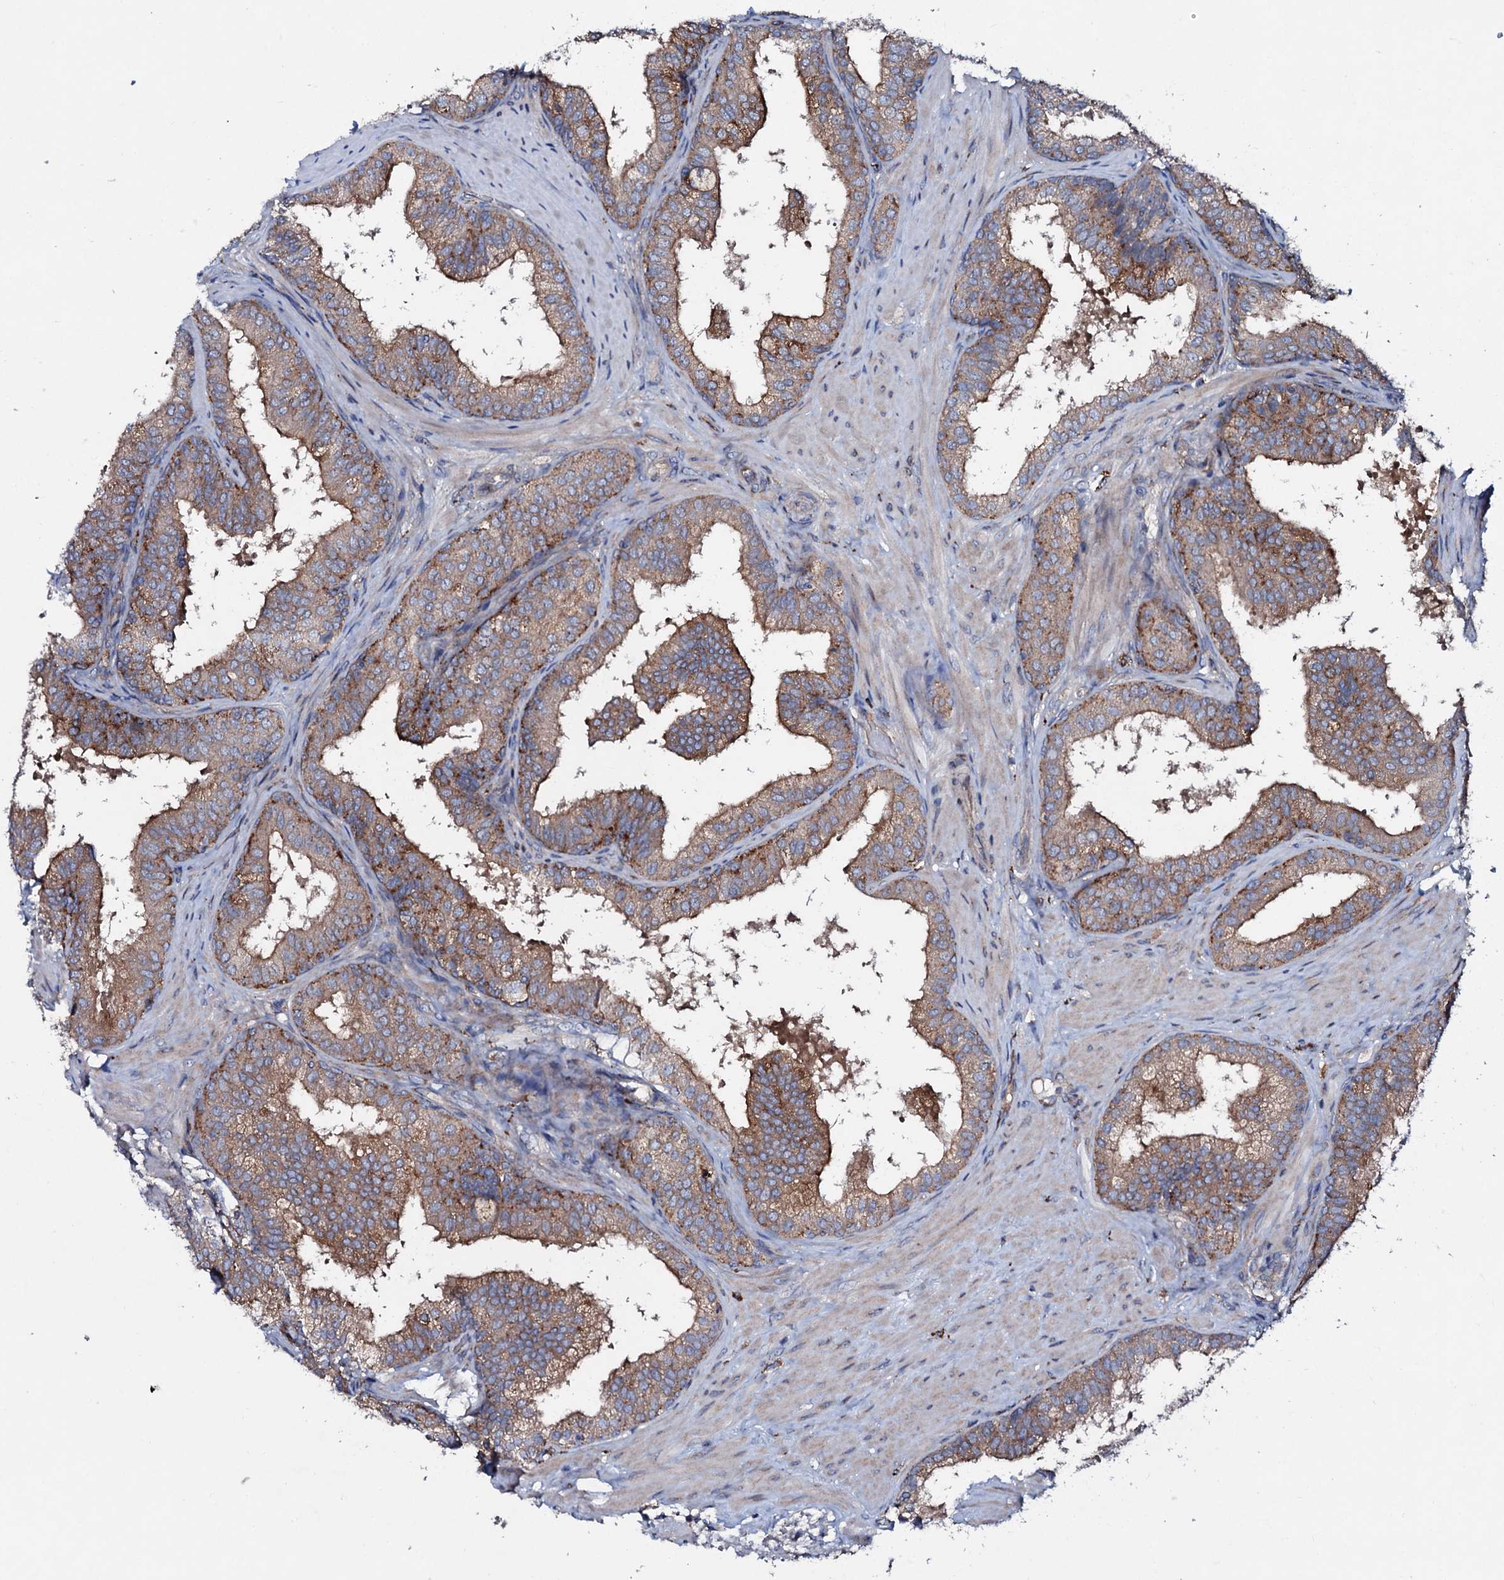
{"staining": {"intensity": "moderate", "quantity": ">75%", "location": "cytoplasmic/membranous"}, "tissue": "prostate", "cell_type": "Glandular cells", "image_type": "normal", "snomed": [{"axis": "morphology", "description": "Normal tissue, NOS"}, {"axis": "topography", "description": "Prostate"}], "caption": "Prostate was stained to show a protein in brown. There is medium levels of moderate cytoplasmic/membranous expression in approximately >75% of glandular cells. The staining was performed using DAB (3,3'-diaminobenzidine) to visualize the protein expression in brown, while the nuclei were stained in blue with hematoxylin (Magnification: 20x).", "gene": "P2RX4", "patient": {"sex": "male", "age": 60}}